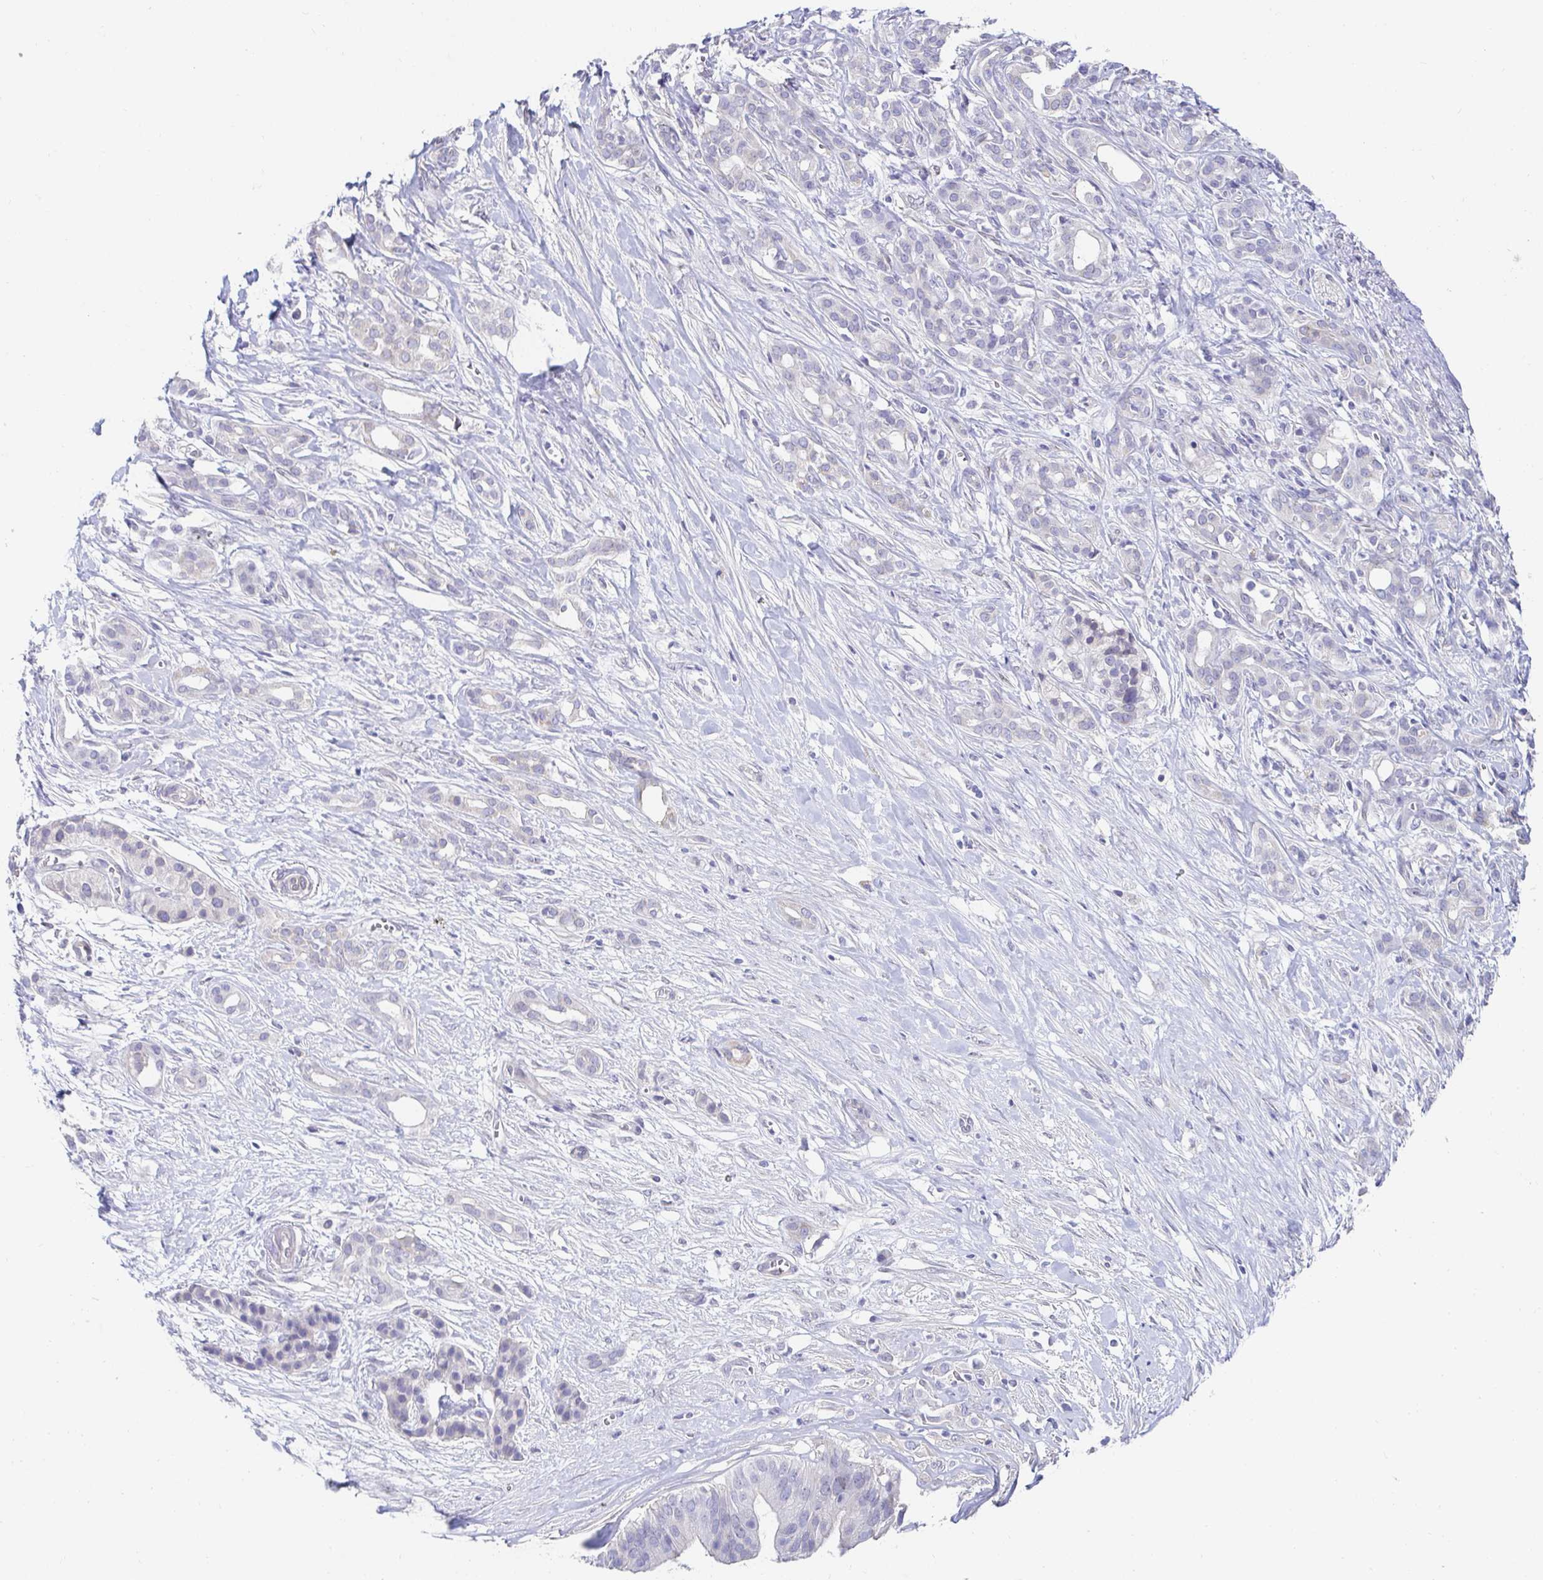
{"staining": {"intensity": "negative", "quantity": "none", "location": "none"}, "tissue": "pancreatic cancer", "cell_type": "Tumor cells", "image_type": "cancer", "snomed": [{"axis": "morphology", "description": "Adenocarcinoma, NOS"}, {"axis": "topography", "description": "Pancreas"}], "caption": "A high-resolution micrograph shows IHC staining of pancreatic cancer, which shows no significant expression in tumor cells.", "gene": "AKAP14", "patient": {"sex": "male", "age": 61}}